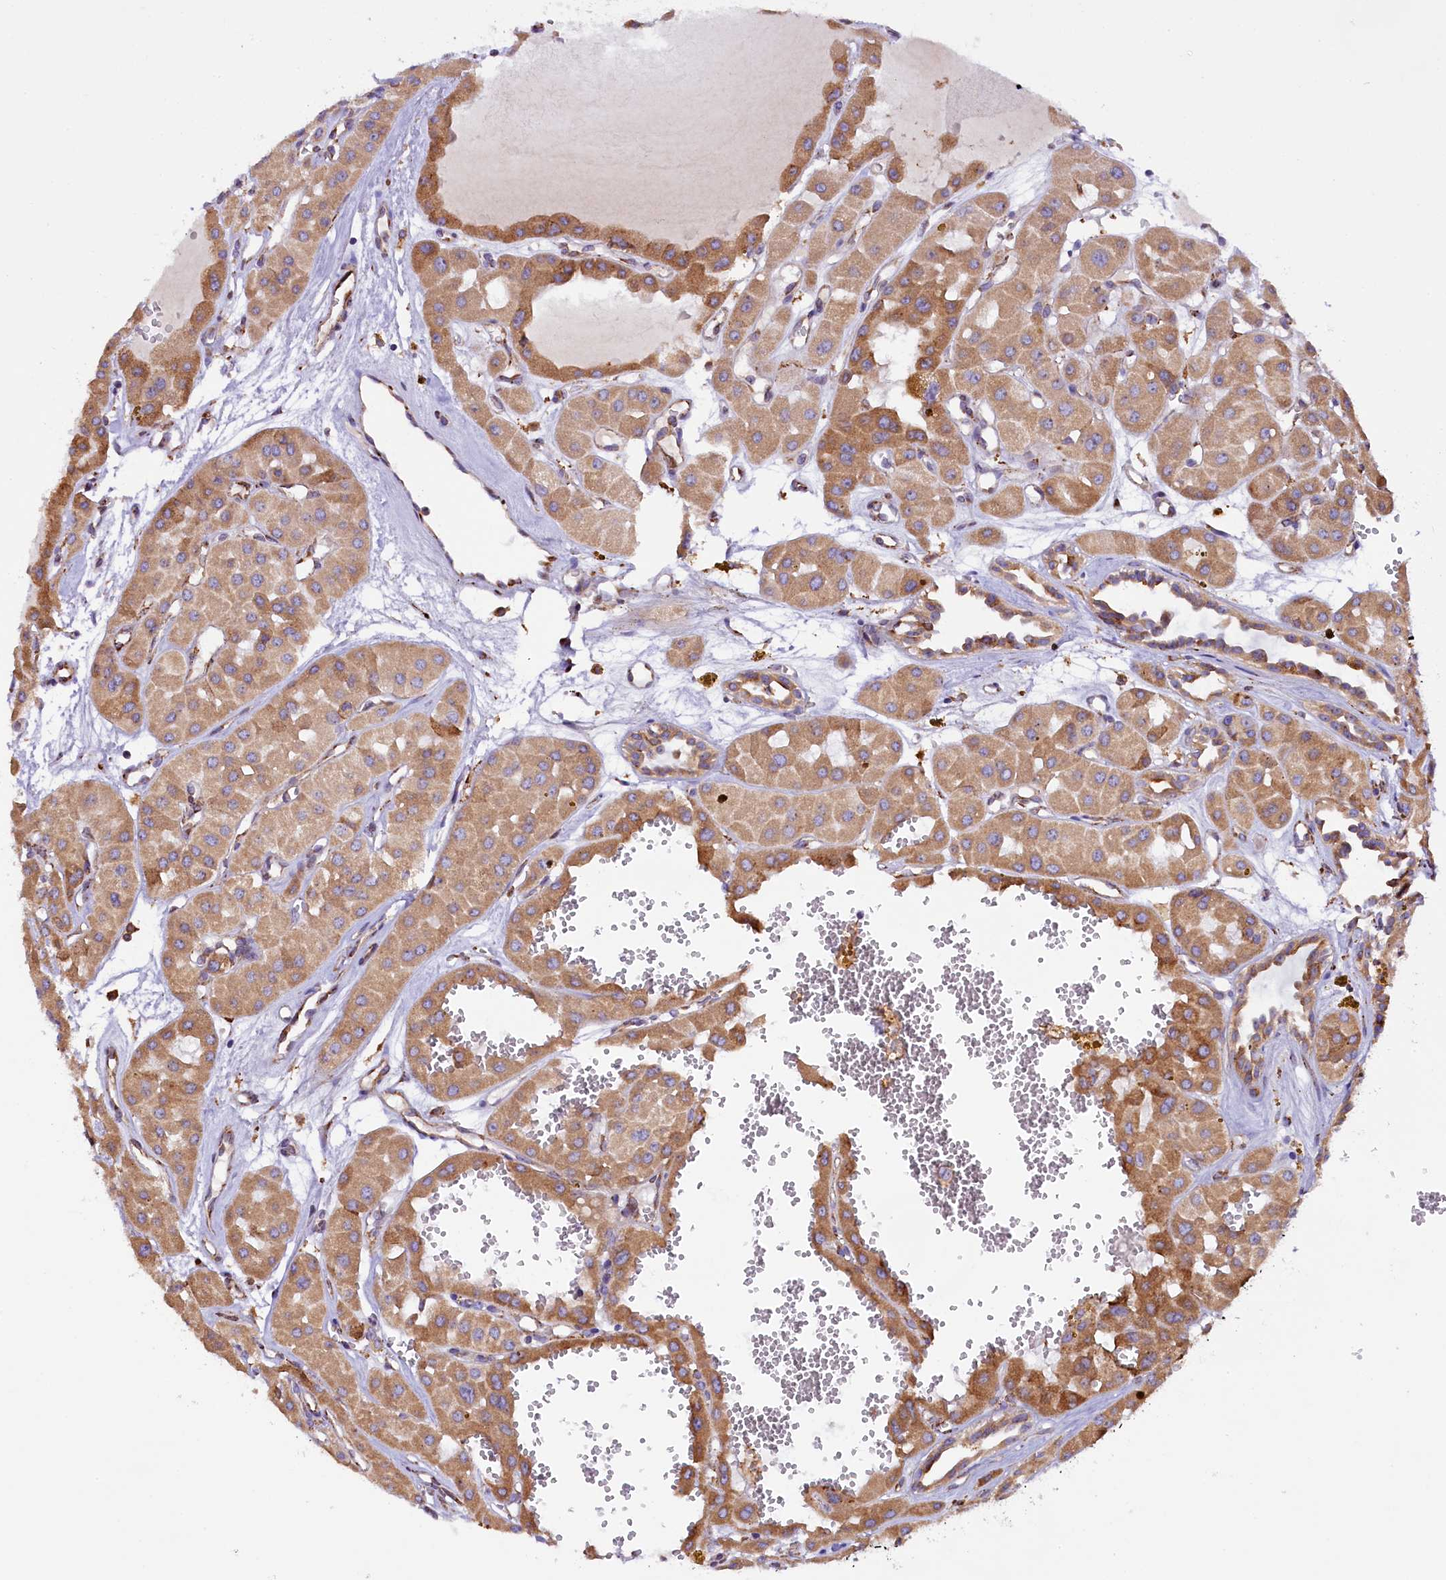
{"staining": {"intensity": "moderate", "quantity": ">75%", "location": "cytoplasmic/membranous"}, "tissue": "renal cancer", "cell_type": "Tumor cells", "image_type": "cancer", "snomed": [{"axis": "morphology", "description": "Carcinoma, NOS"}, {"axis": "topography", "description": "Kidney"}], "caption": "A brown stain labels moderate cytoplasmic/membranous expression of a protein in human renal cancer tumor cells.", "gene": "CAPS2", "patient": {"sex": "female", "age": 75}}